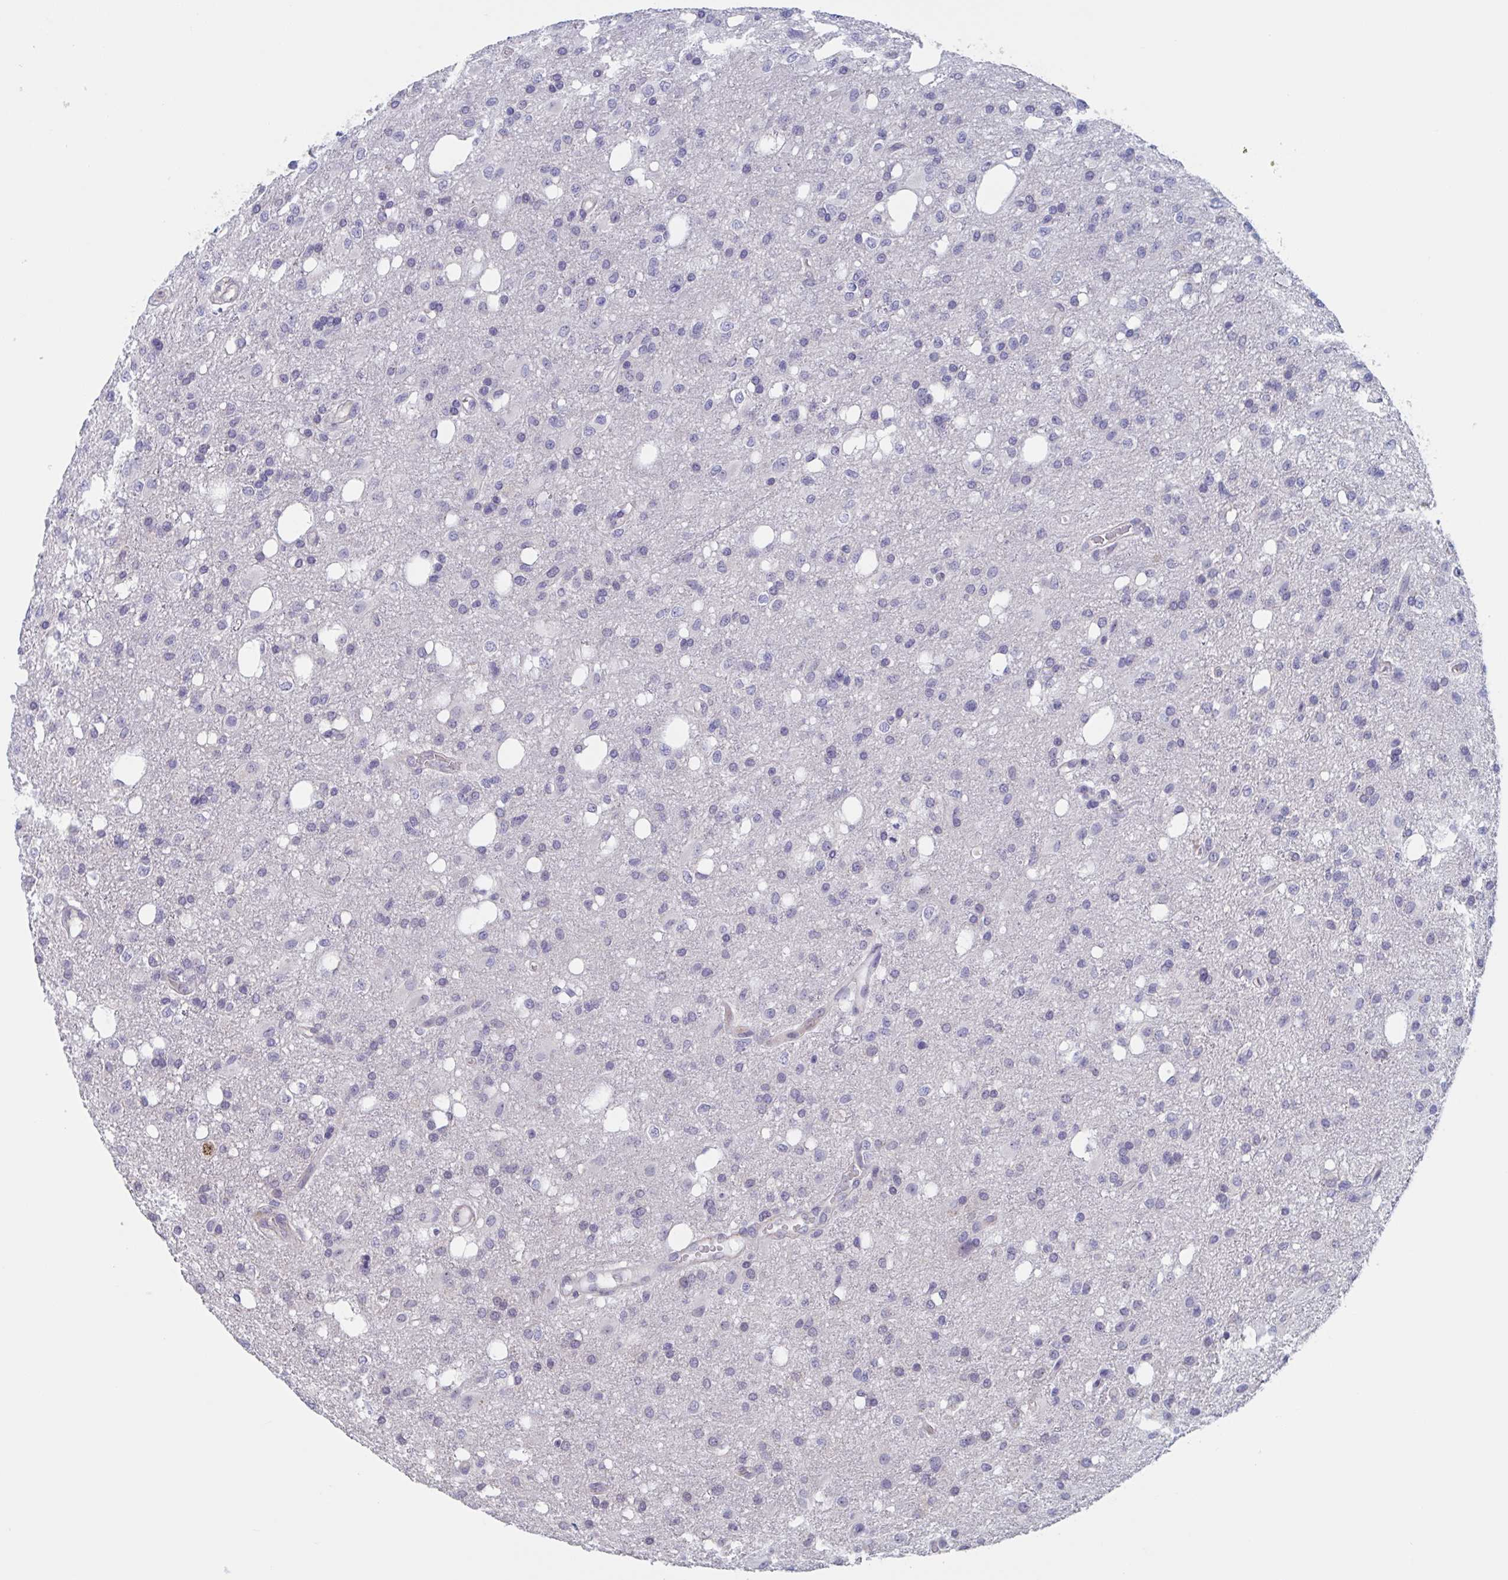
{"staining": {"intensity": "negative", "quantity": "none", "location": "none"}, "tissue": "glioma", "cell_type": "Tumor cells", "image_type": "cancer", "snomed": [{"axis": "morphology", "description": "Glioma, malignant, Low grade"}, {"axis": "topography", "description": "Brain"}], "caption": "The micrograph exhibits no significant positivity in tumor cells of low-grade glioma (malignant).", "gene": "ST14", "patient": {"sex": "female", "age": 58}}